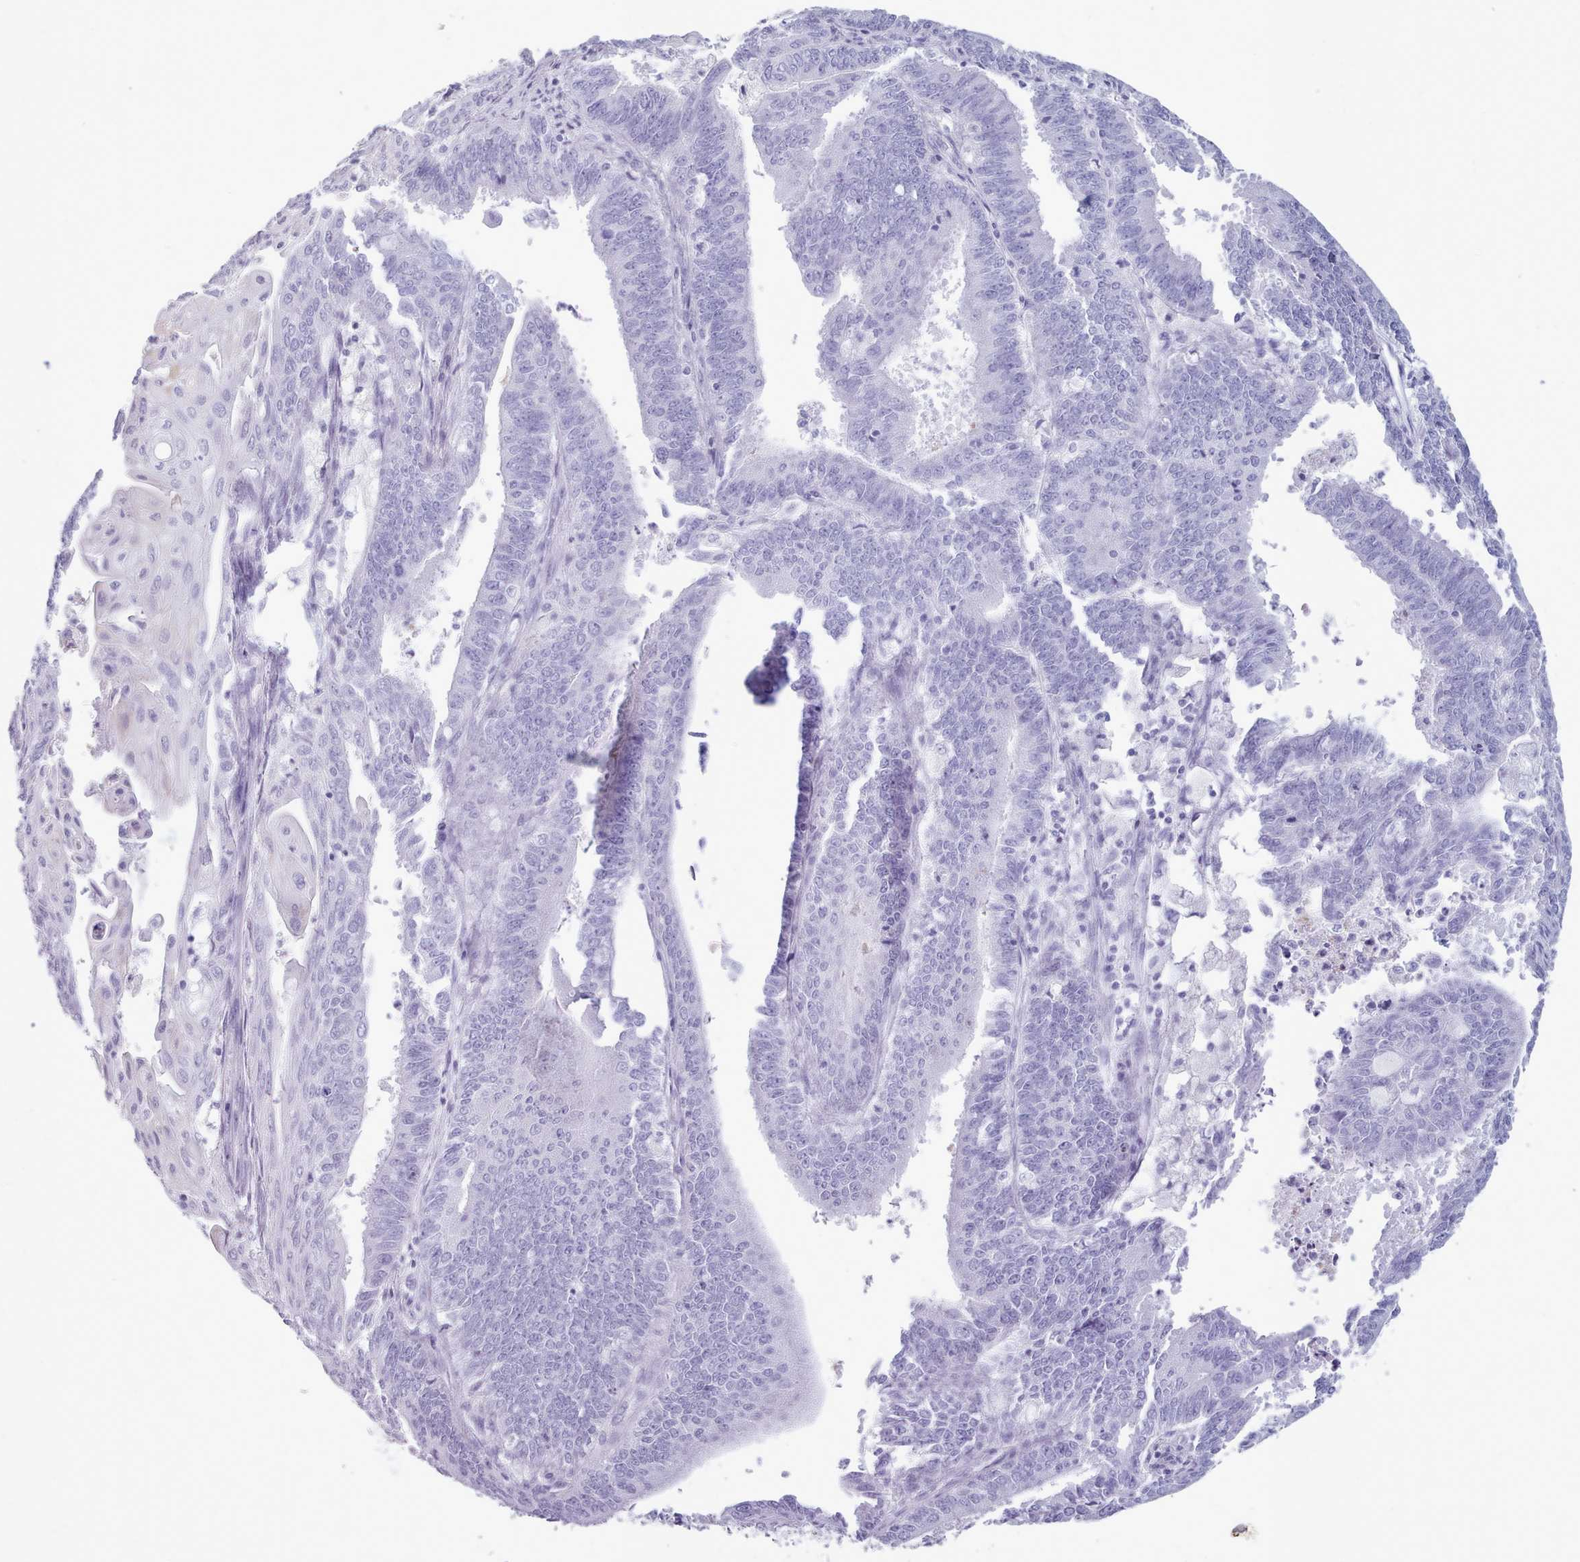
{"staining": {"intensity": "negative", "quantity": "none", "location": "none"}, "tissue": "endometrial cancer", "cell_type": "Tumor cells", "image_type": "cancer", "snomed": [{"axis": "morphology", "description": "Adenocarcinoma, NOS"}, {"axis": "topography", "description": "Endometrium"}], "caption": "A high-resolution micrograph shows immunohistochemistry (IHC) staining of endometrial cancer (adenocarcinoma), which displays no significant expression in tumor cells.", "gene": "ZNF43", "patient": {"sex": "female", "age": 73}}